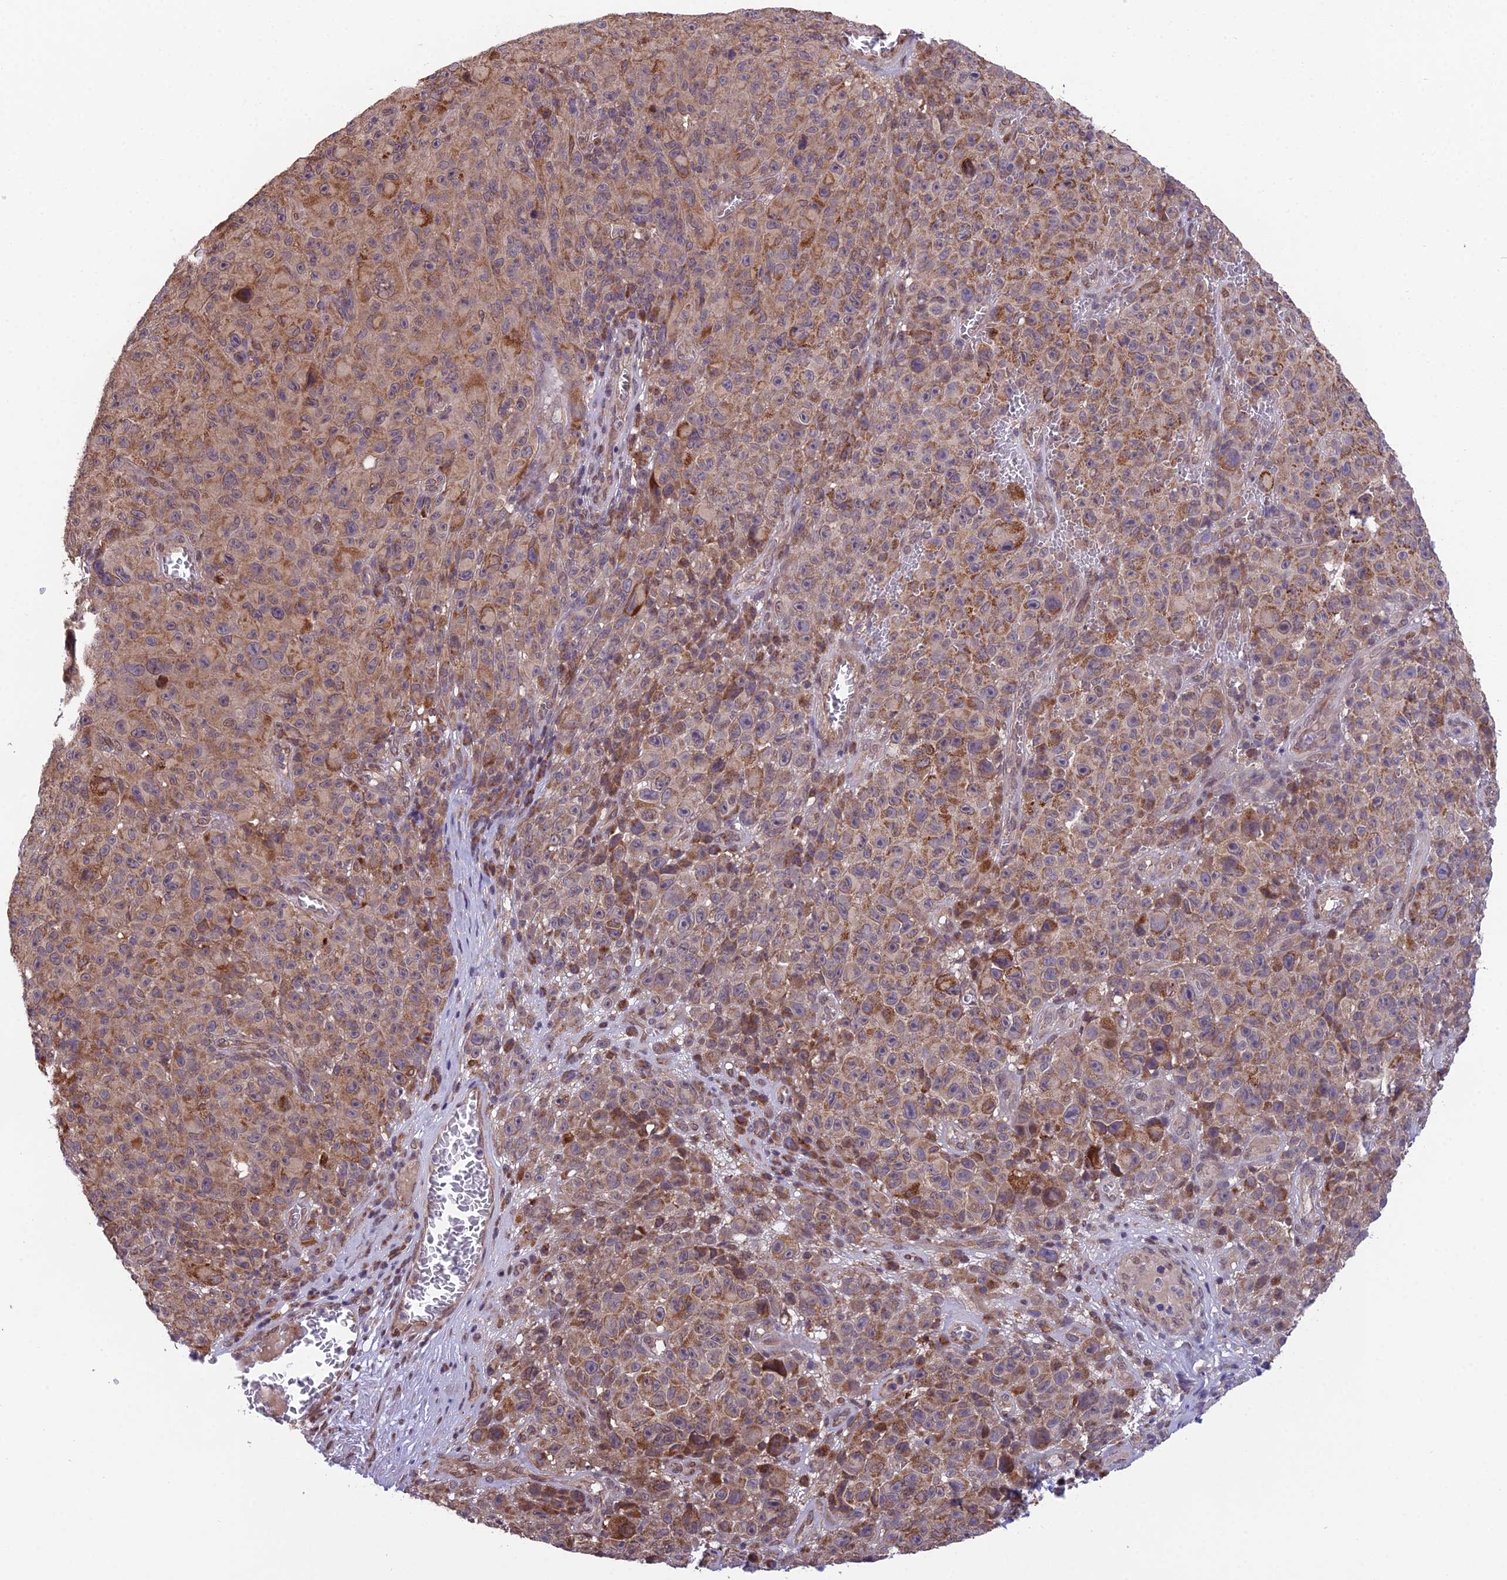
{"staining": {"intensity": "moderate", "quantity": ">75%", "location": "cytoplasmic/membranous"}, "tissue": "melanoma", "cell_type": "Tumor cells", "image_type": "cancer", "snomed": [{"axis": "morphology", "description": "Malignant melanoma, NOS"}, {"axis": "topography", "description": "Skin"}], "caption": "Tumor cells display medium levels of moderate cytoplasmic/membranous positivity in about >75% of cells in human malignant melanoma.", "gene": "CYP2R1", "patient": {"sex": "female", "age": 82}}